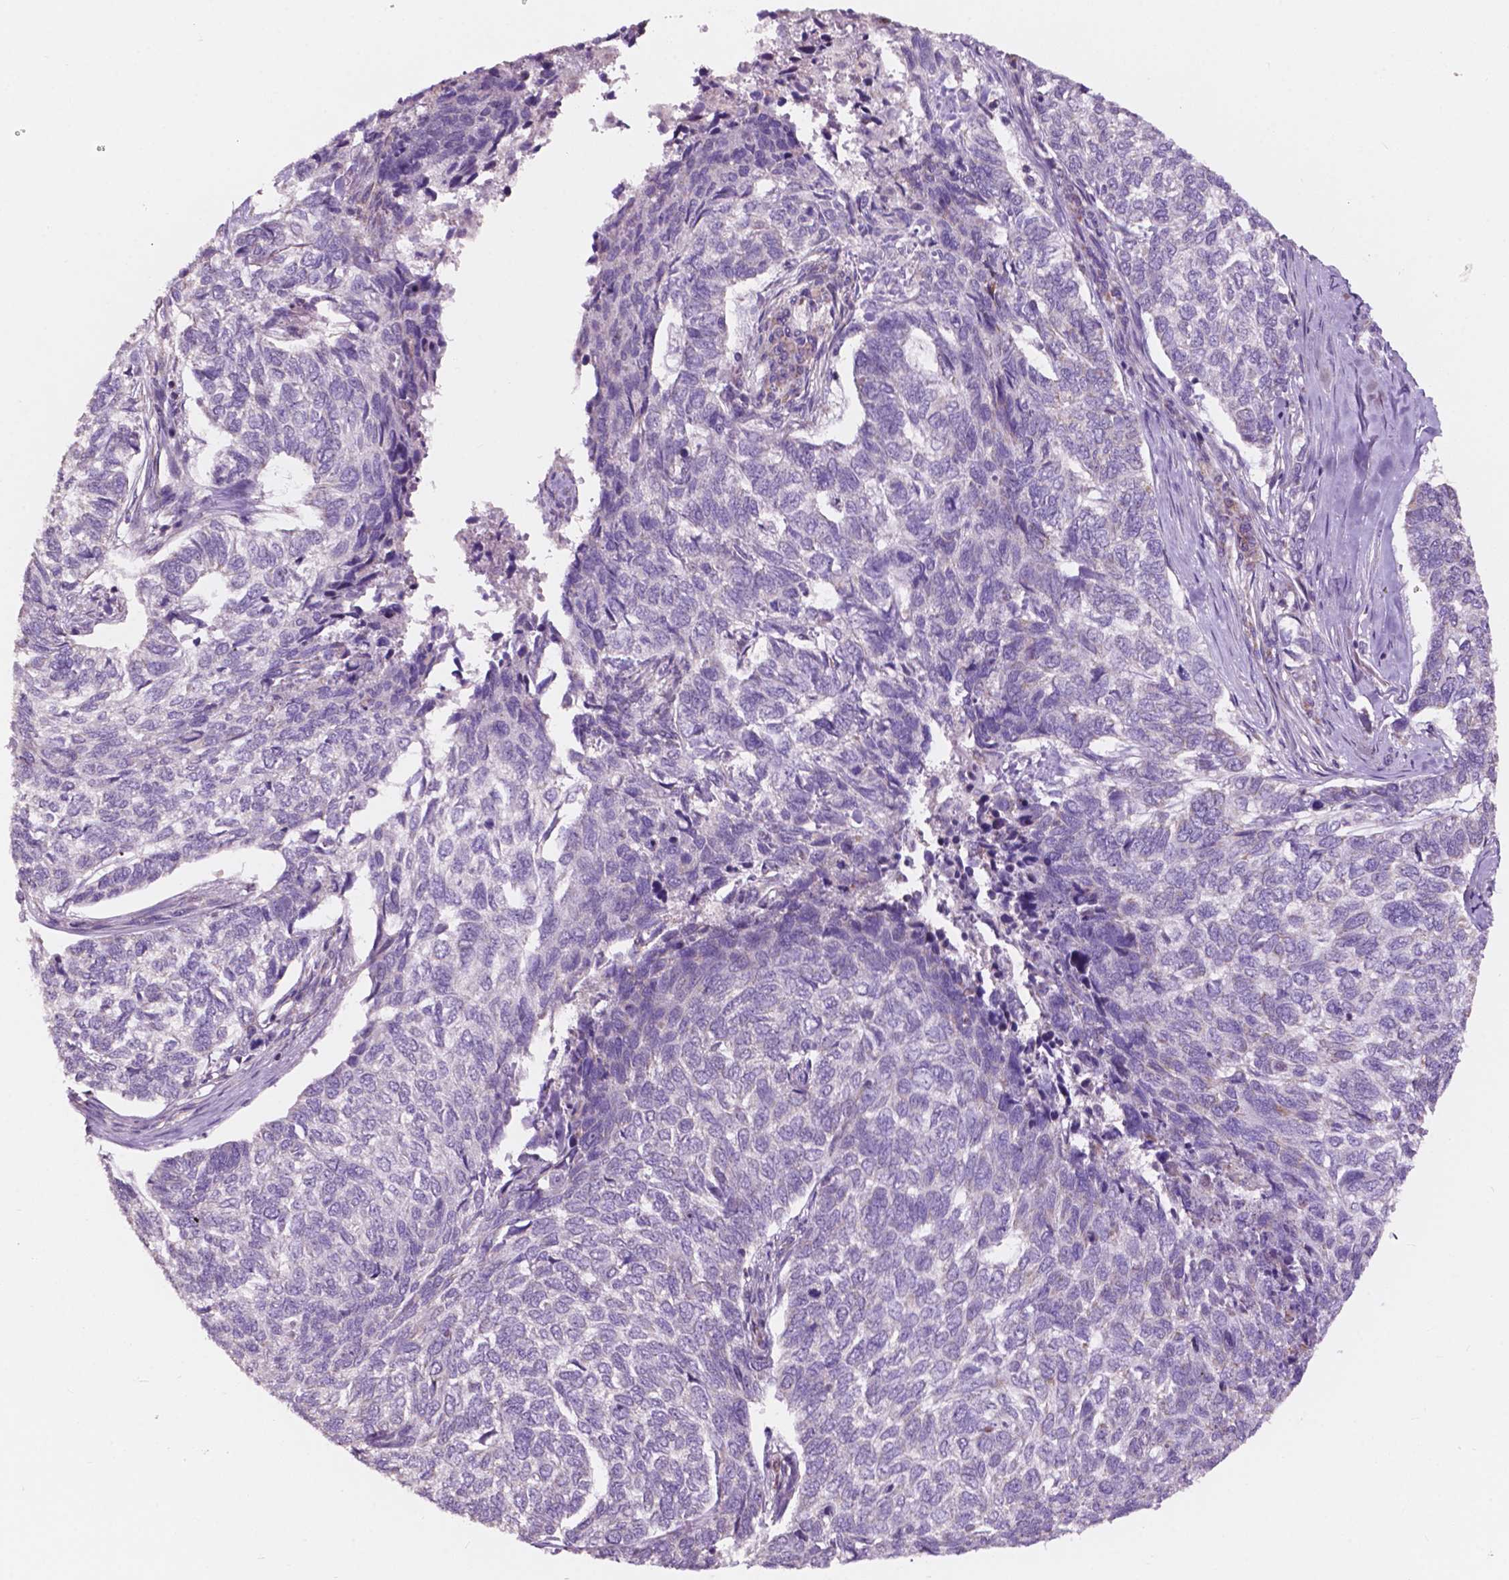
{"staining": {"intensity": "negative", "quantity": "none", "location": "none"}, "tissue": "skin cancer", "cell_type": "Tumor cells", "image_type": "cancer", "snomed": [{"axis": "morphology", "description": "Basal cell carcinoma"}, {"axis": "topography", "description": "Skin"}], "caption": "IHC micrograph of skin basal cell carcinoma stained for a protein (brown), which exhibits no expression in tumor cells. The staining is performed using DAB brown chromogen with nuclei counter-stained in using hematoxylin.", "gene": "NDUFS1", "patient": {"sex": "female", "age": 65}}